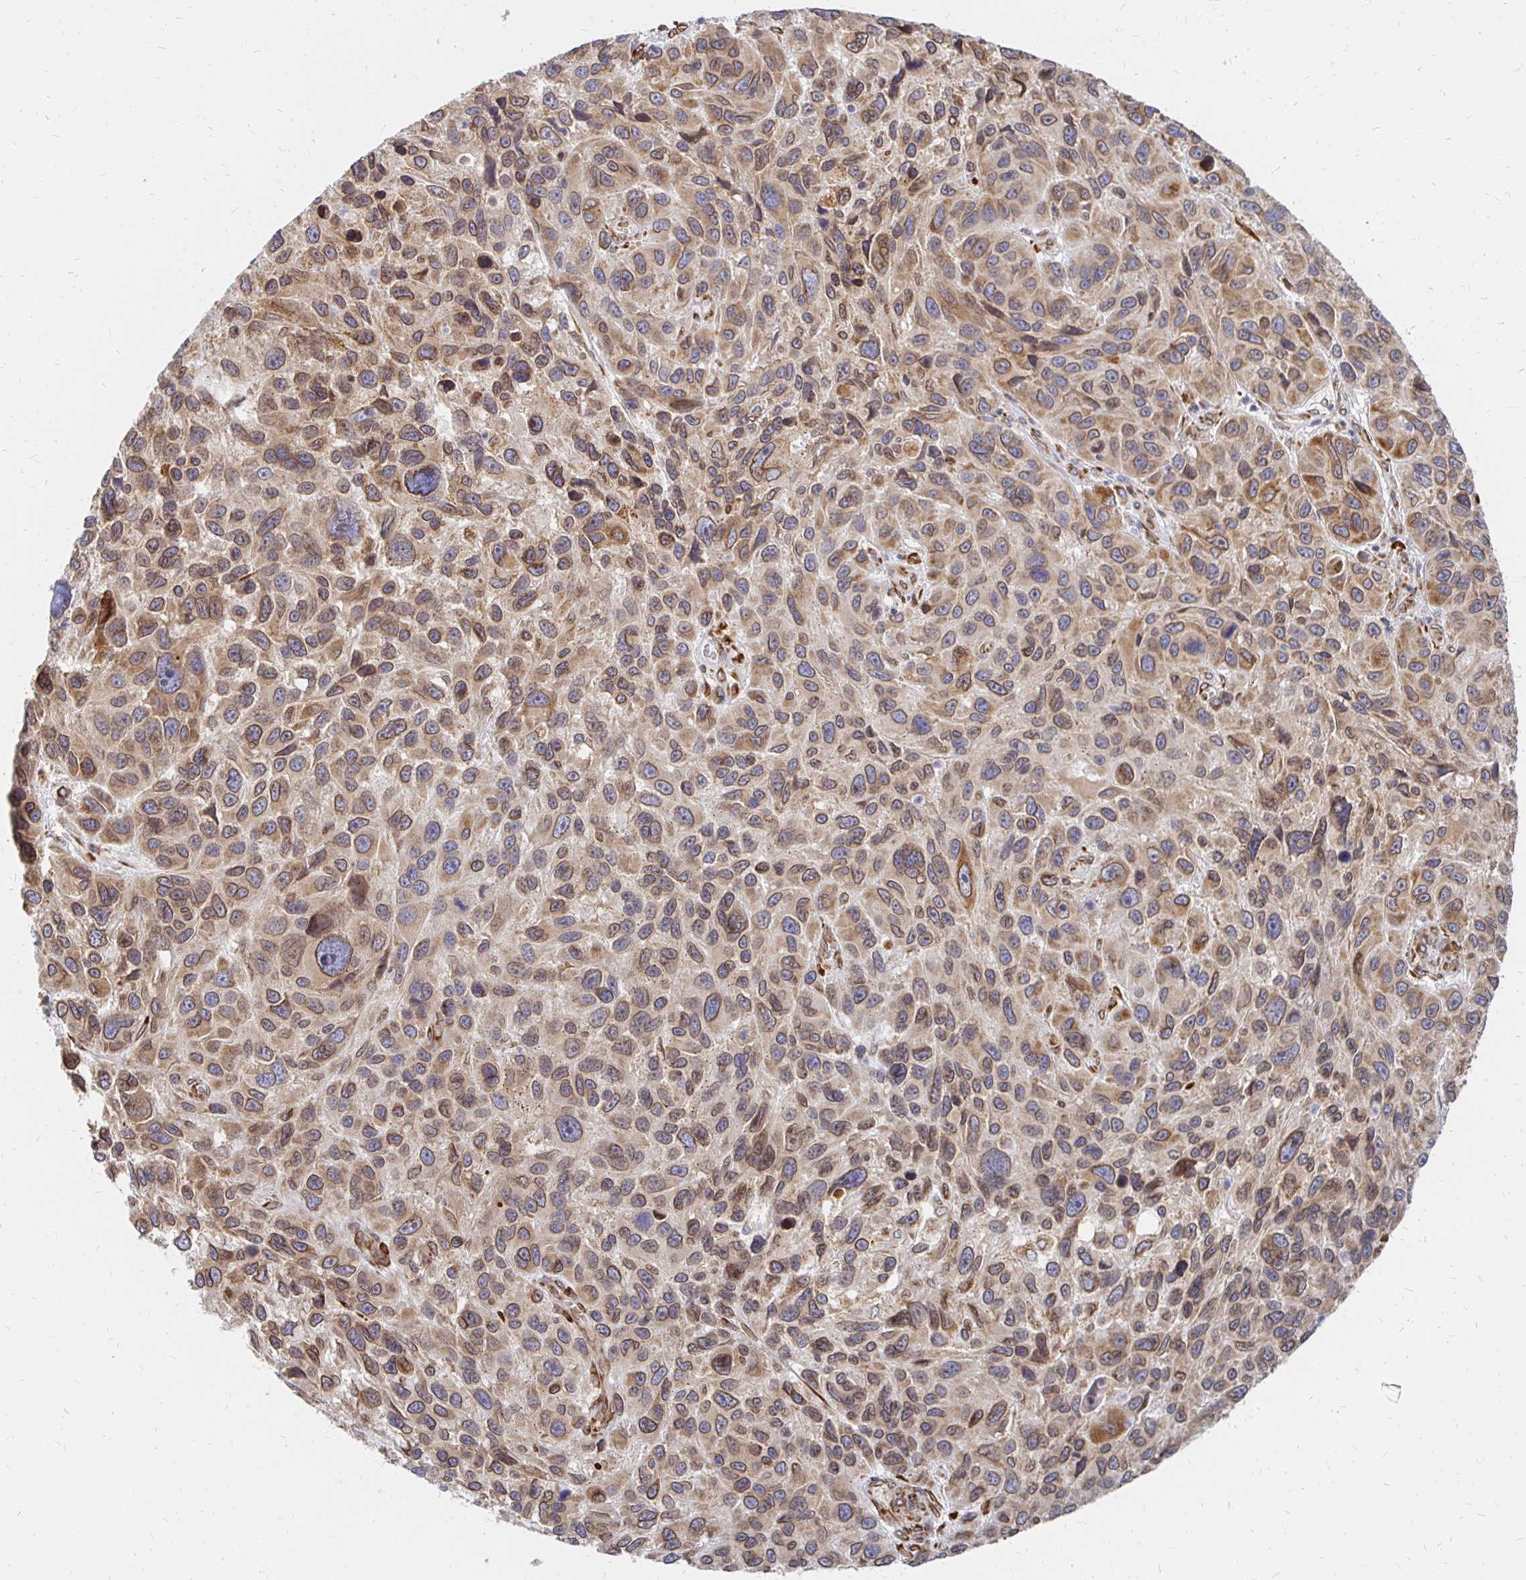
{"staining": {"intensity": "moderate", "quantity": ">75%", "location": "cytoplasmic/membranous,nuclear"}, "tissue": "melanoma", "cell_type": "Tumor cells", "image_type": "cancer", "snomed": [{"axis": "morphology", "description": "Malignant melanoma, NOS"}, {"axis": "topography", "description": "Skin"}], "caption": "There is medium levels of moderate cytoplasmic/membranous and nuclear positivity in tumor cells of melanoma, as demonstrated by immunohistochemical staining (brown color).", "gene": "PELI3", "patient": {"sex": "male", "age": 53}}